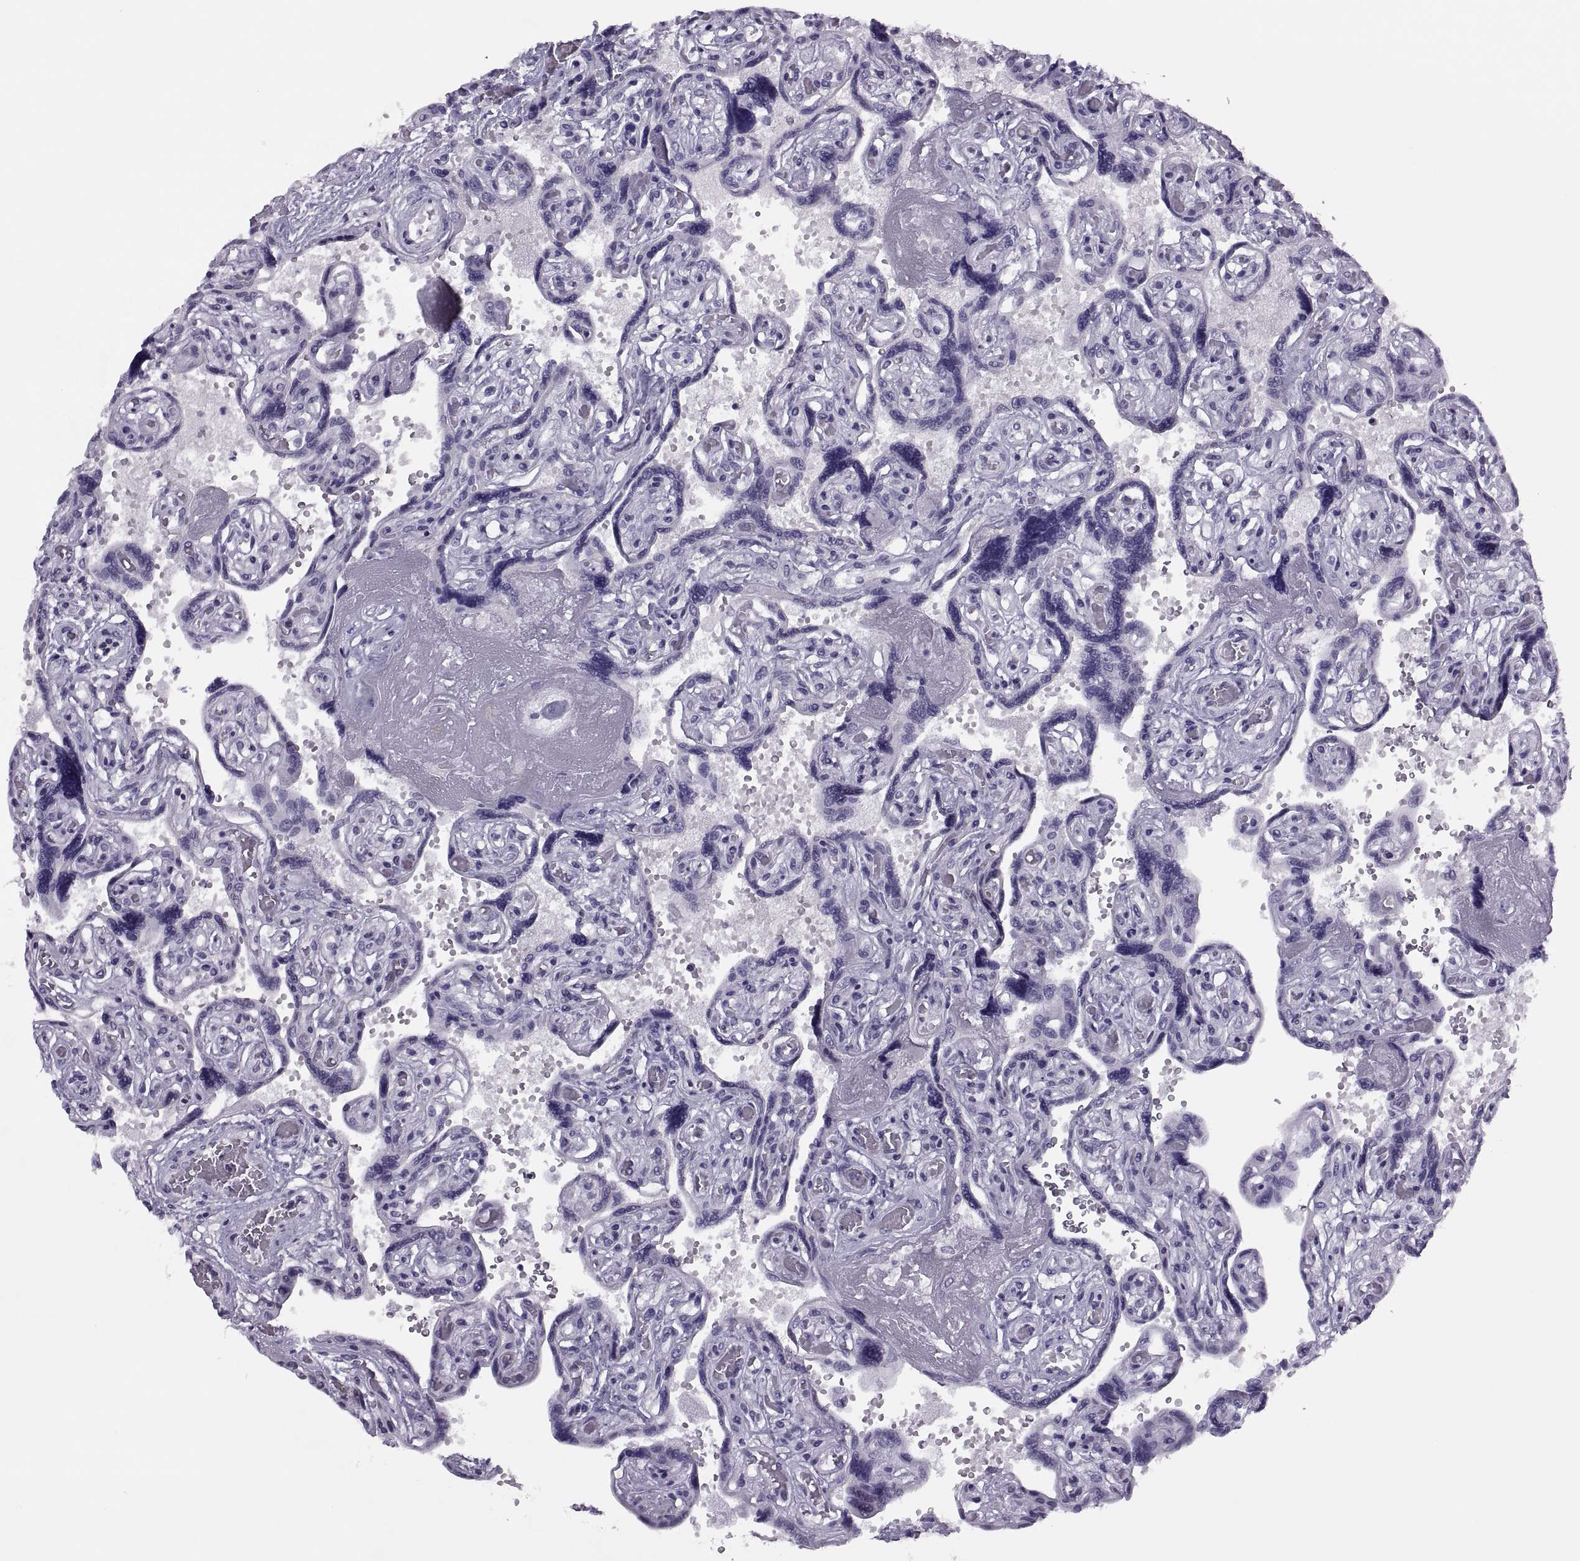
{"staining": {"intensity": "negative", "quantity": "none", "location": "none"}, "tissue": "placenta", "cell_type": "Decidual cells", "image_type": "normal", "snomed": [{"axis": "morphology", "description": "Normal tissue, NOS"}, {"axis": "topography", "description": "Placenta"}], "caption": "The micrograph demonstrates no staining of decidual cells in unremarkable placenta.", "gene": "SYNGR4", "patient": {"sex": "female", "age": 32}}